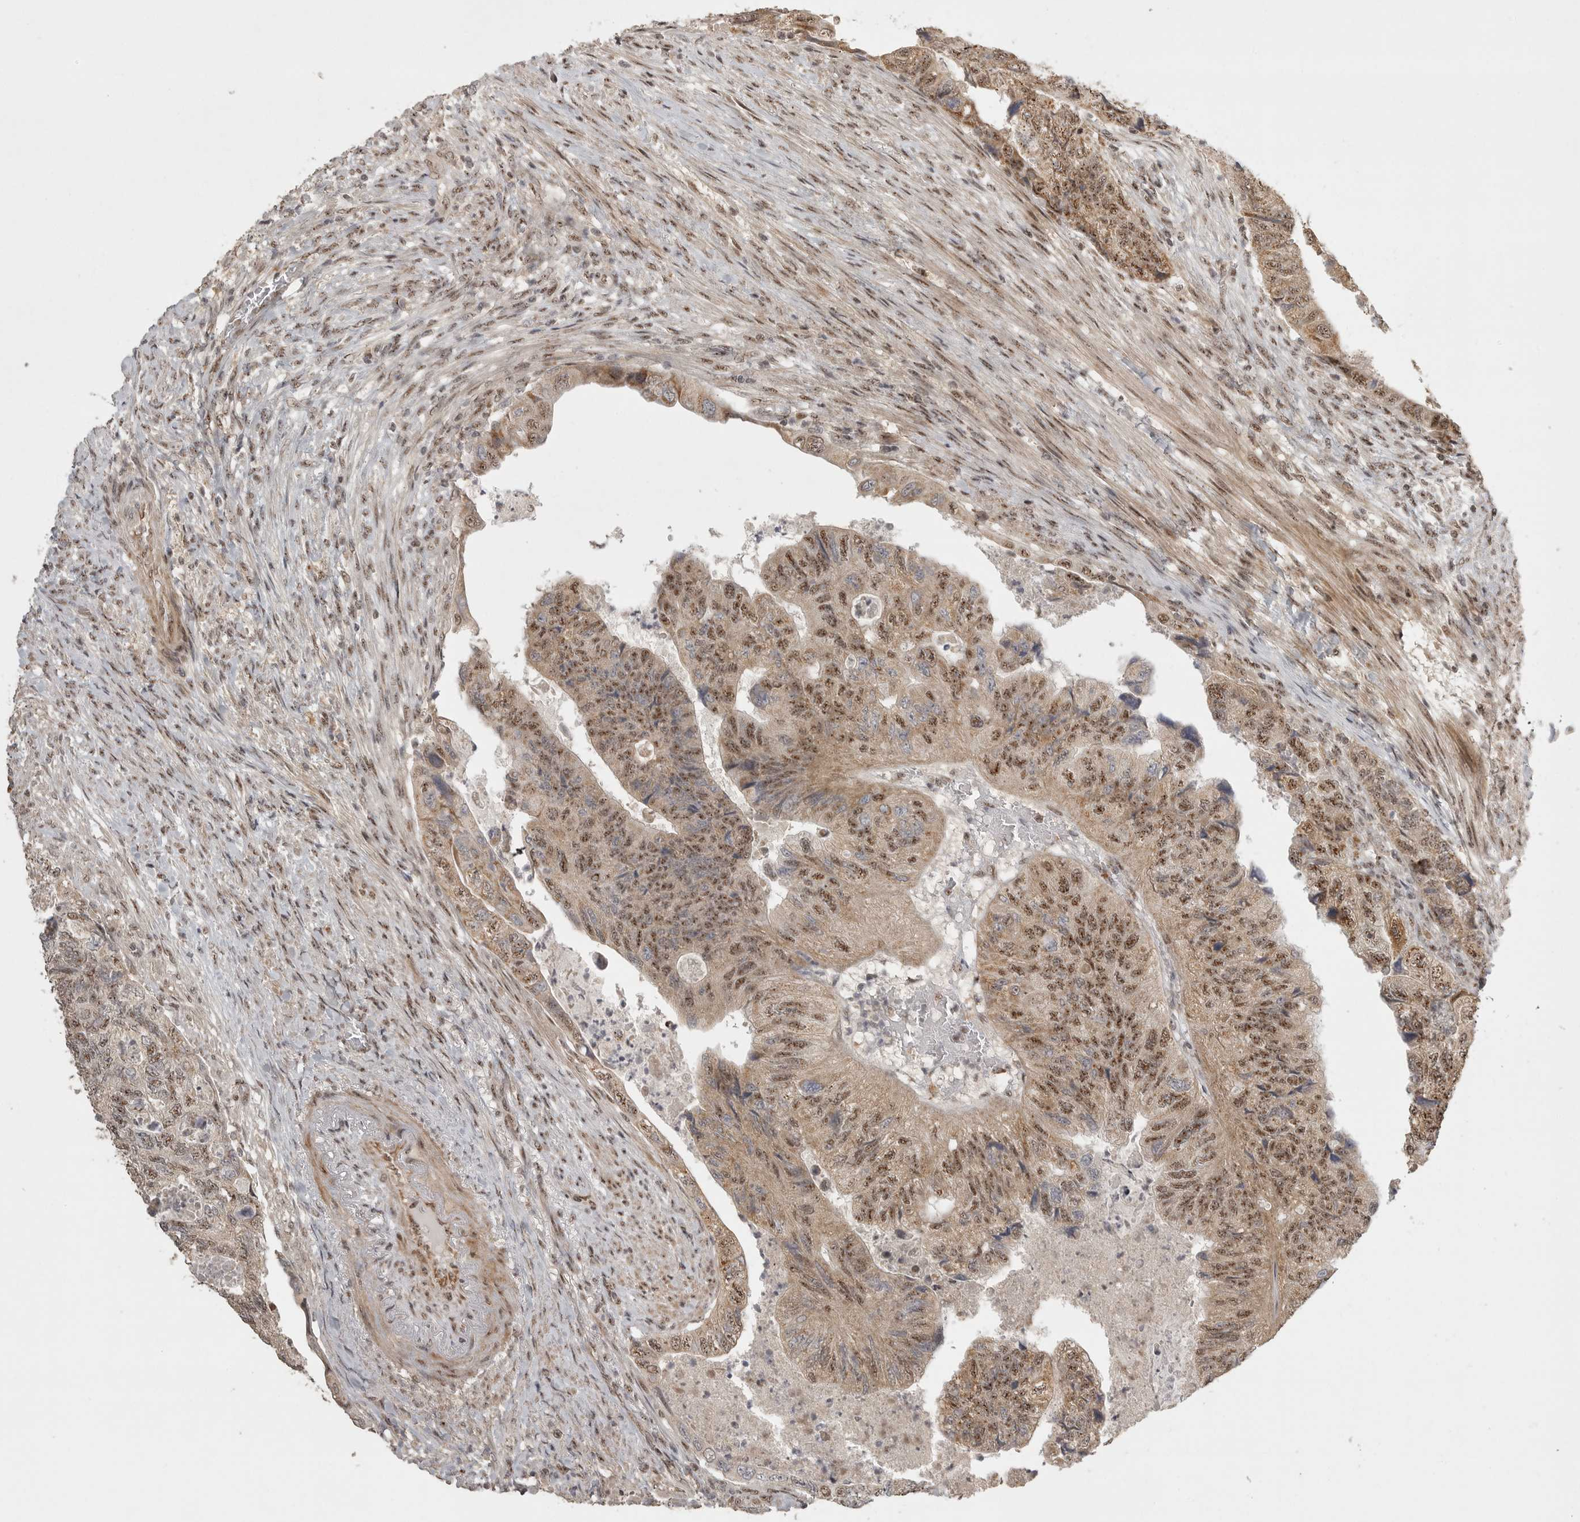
{"staining": {"intensity": "moderate", "quantity": ">75%", "location": "cytoplasmic/membranous,nuclear"}, "tissue": "colorectal cancer", "cell_type": "Tumor cells", "image_type": "cancer", "snomed": [{"axis": "morphology", "description": "Adenocarcinoma, NOS"}, {"axis": "topography", "description": "Rectum"}], "caption": "Protein expression analysis of human colorectal adenocarcinoma reveals moderate cytoplasmic/membranous and nuclear positivity in approximately >75% of tumor cells.", "gene": "POMP", "patient": {"sex": "male", "age": 63}}